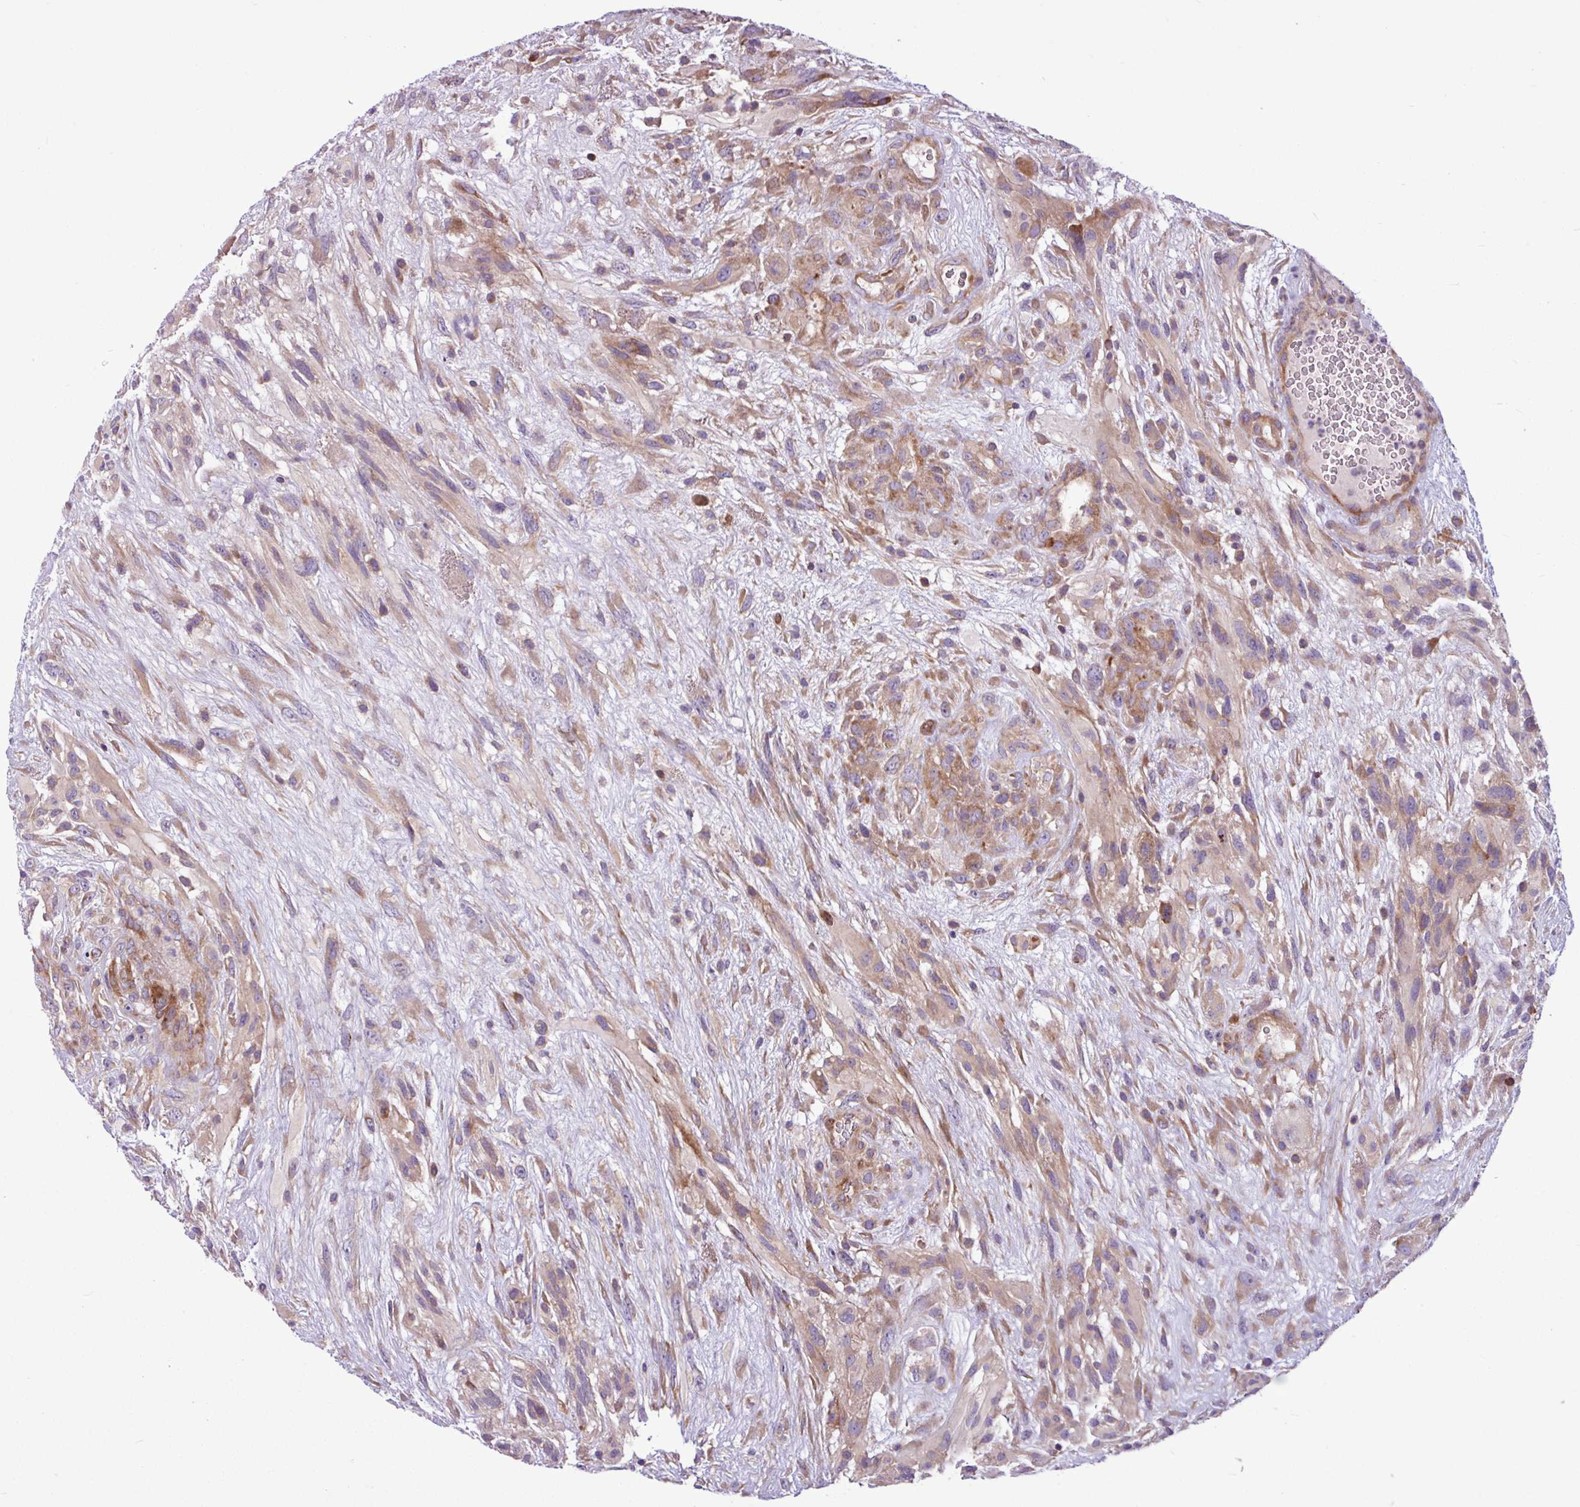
{"staining": {"intensity": "moderate", "quantity": ">75%", "location": "cytoplasmic/membranous"}, "tissue": "glioma", "cell_type": "Tumor cells", "image_type": "cancer", "snomed": [{"axis": "morphology", "description": "Glioma, malignant, High grade"}, {"axis": "topography", "description": "Brain"}], "caption": "DAB (3,3'-diaminobenzidine) immunohistochemical staining of malignant glioma (high-grade) demonstrates moderate cytoplasmic/membranous protein expression in approximately >75% of tumor cells. The protein is stained brown, and the nuclei are stained in blue (DAB (3,3'-diaminobenzidine) IHC with brightfield microscopy, high magnification).", "gene": "MROH2A", "patient": {"sex": "male", "age": 61}}